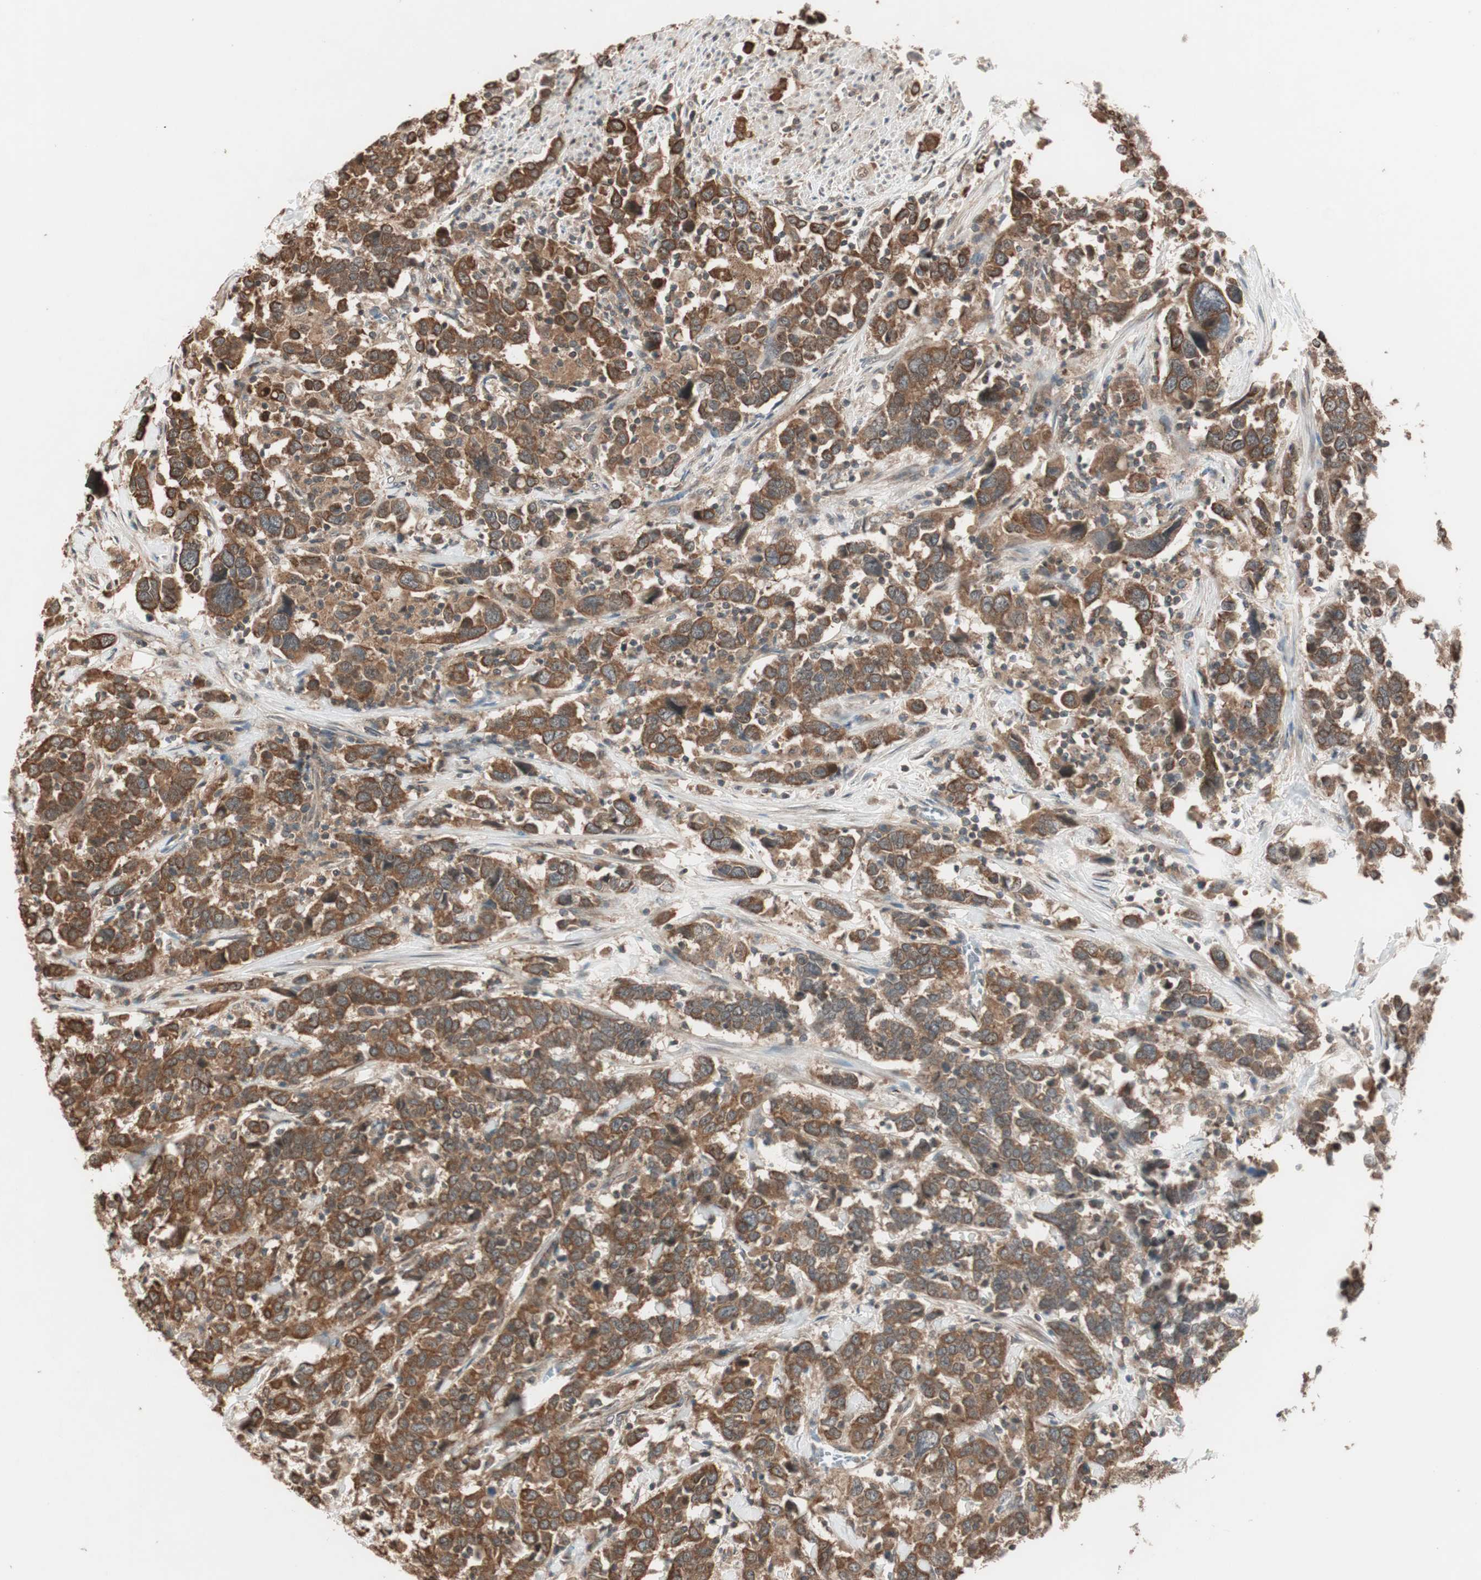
{"staining": {"intensity": "strong", "quantity": ">75%", "location": "cytoplasmic/membranous"}, "tissue": "urothelial cancer", "cell_type": "Tumor cells", "image_type": "cancer", "snomed": [{"axis": "morphology", "description": "Urothelial carcinoma, High grade"}, {"axis": "topography", "description": "Urinary bladder"}], "caption": "This is an image of IHC staining of urothelial cancer, which shows strong positivity in the cytoplasmic/membranous of tumor cells.", "gene": "FBXO5", "patient": {"sex": "male", "age": 61}}